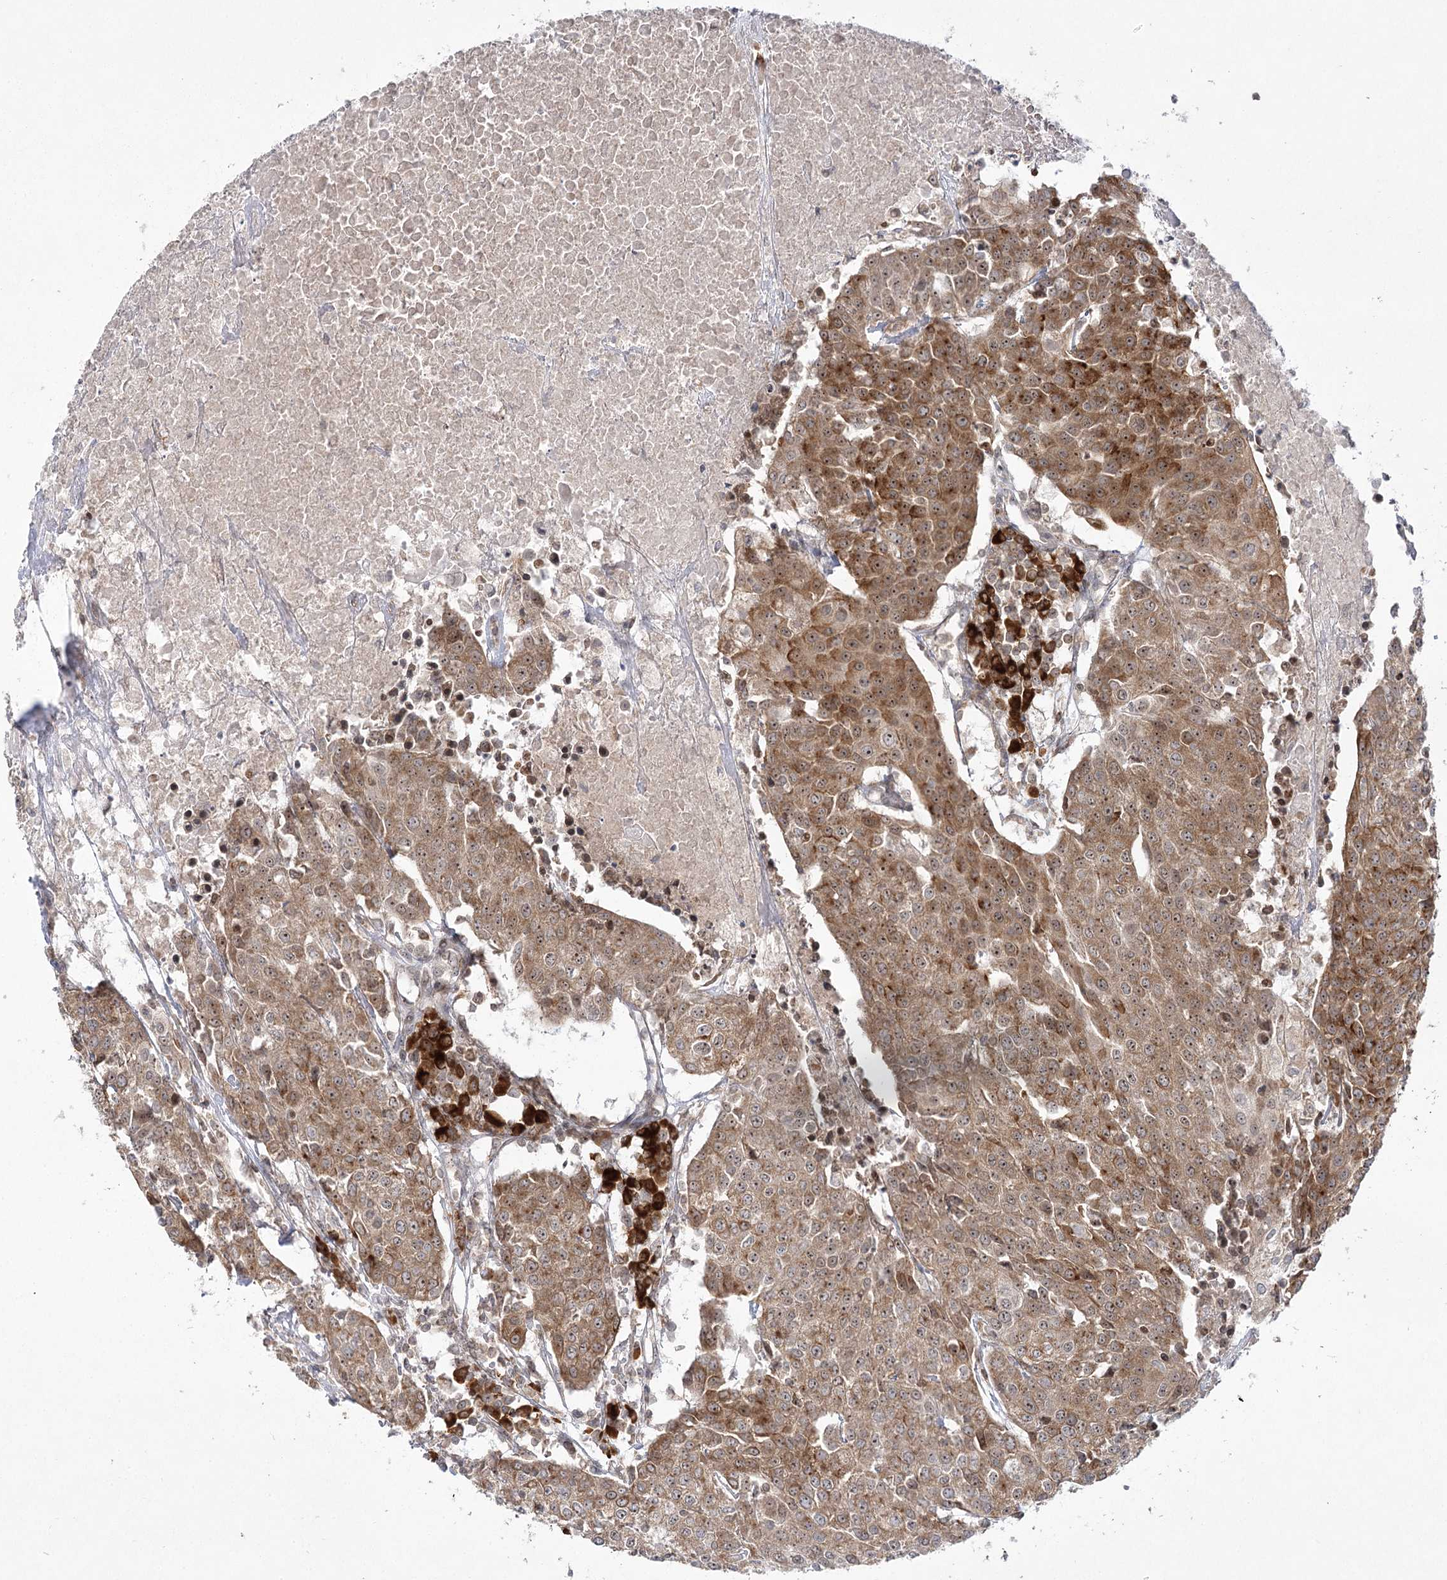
{"staining": {"intensity": "moderate", "quantity": ">75%", "location": "cytoplasmic/membranous"}, "tissue": "urothelial cancer", "cell_type": "Tumor cells", "image_type": "cancer", "snomed": [{"axis": "morphology", "description": "Urothelial carcinoma, High grade"}, {"axis": "topography", "description": "Urinary bladder"}], "caption": "Immunohistochemical staining of human urothelial cancer demonstrates medium levels of moderate cytoplasmic/membranous protein staining in approximately >75% of tumor cells.", "gene": "SYTL1", "patient": {"sex": "female", "age": 85}}